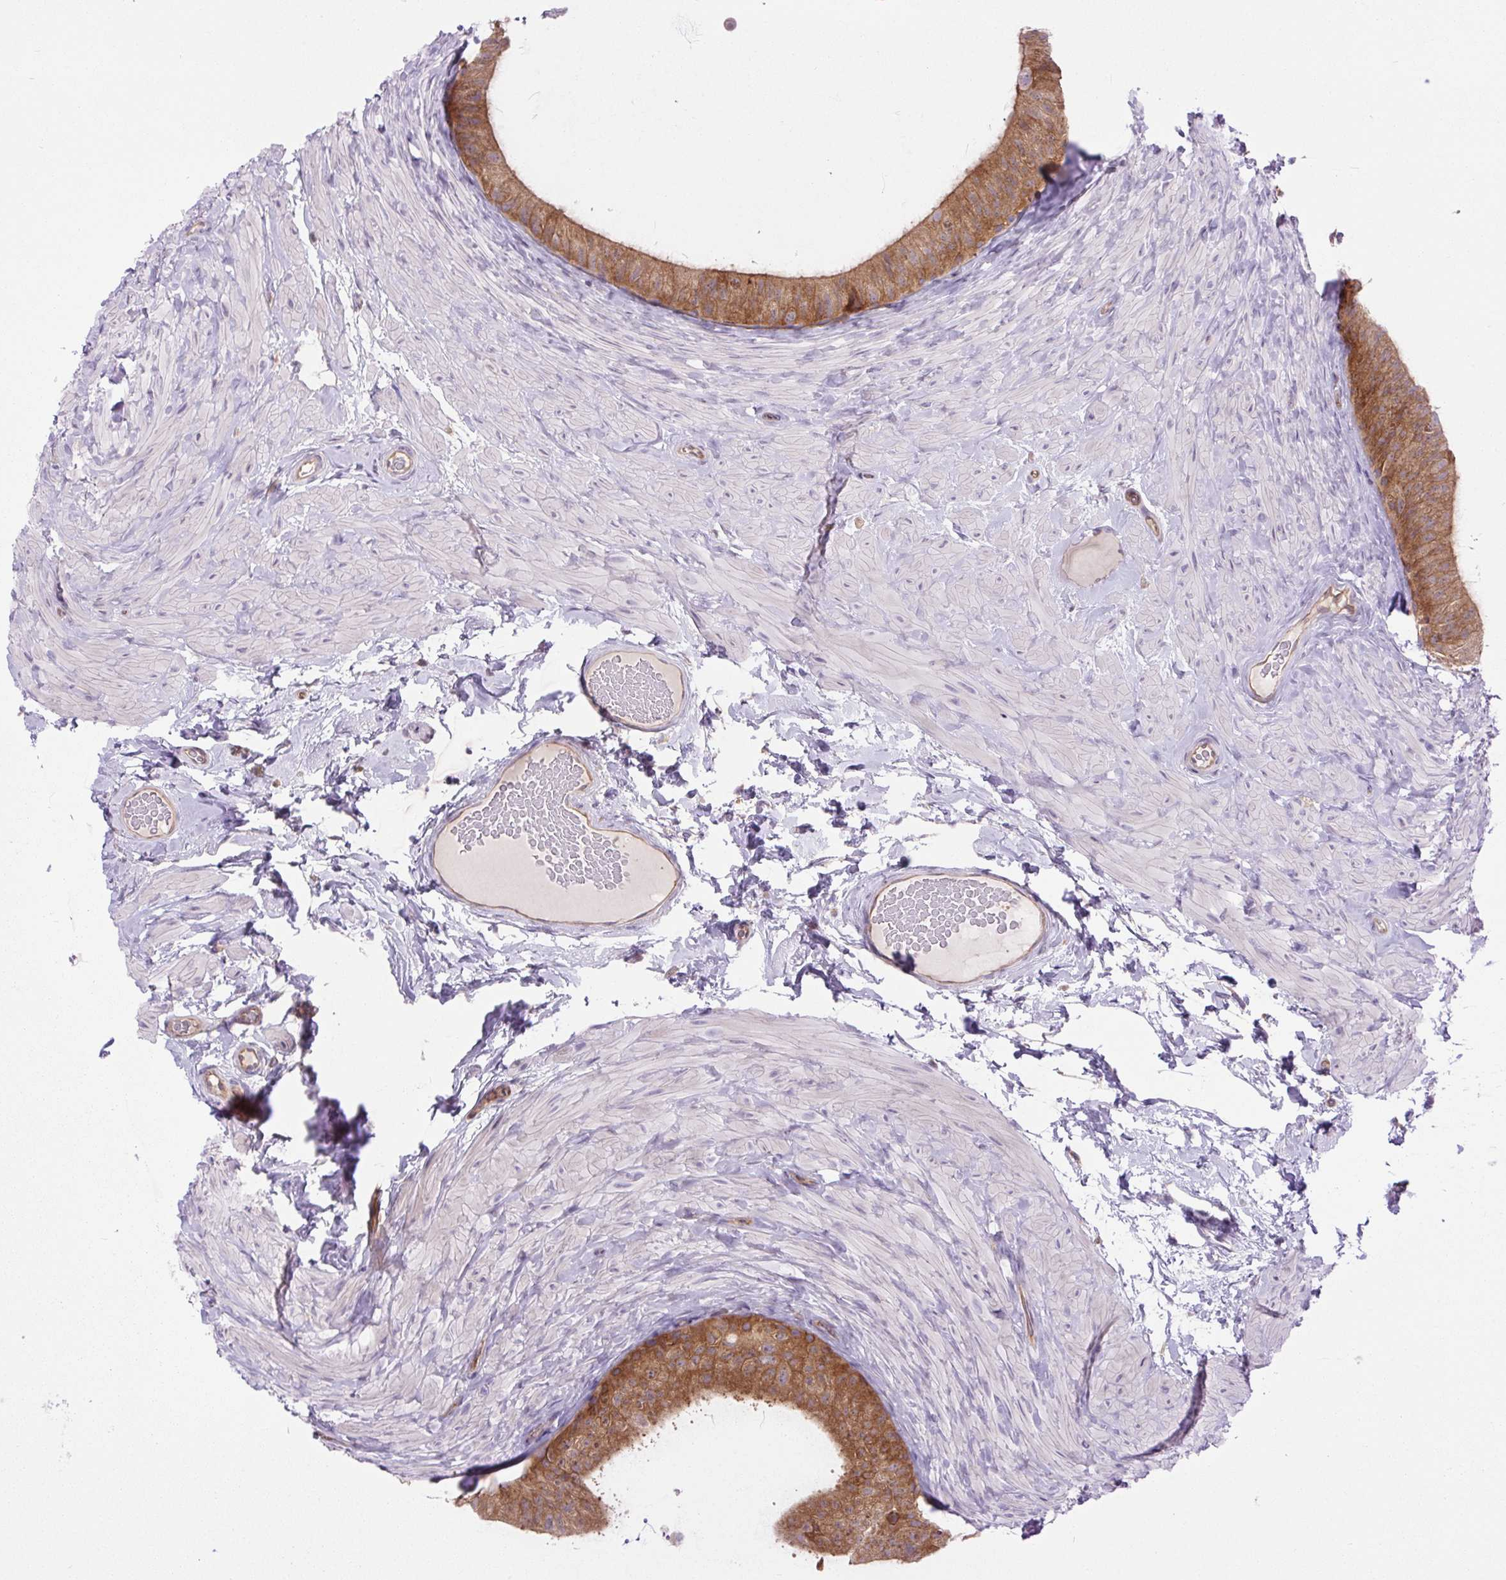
{"staining": {"intensity": "moderate", "quantity": ">75%", "location": "cytoplasmic/membranous"}, "tissue": "epididymis", "cell_type": "Glandular cells", "image_type": "normal", "snomed": [{"axis": "morphology", "description": "Normal tissue, NOS"}, {"axis": "topography", "description": "Epididymis, spermatic cord, NOS"}, {"axis": "topography", "description": "Epididymis"}], "caption": "Glandular cells display moderate cytoplasmic/membranous staining in approximately >75% of cells in unremarkable epididymis.", "gene": "MINK1", "patient": {"sex": "male", "age": 31}}